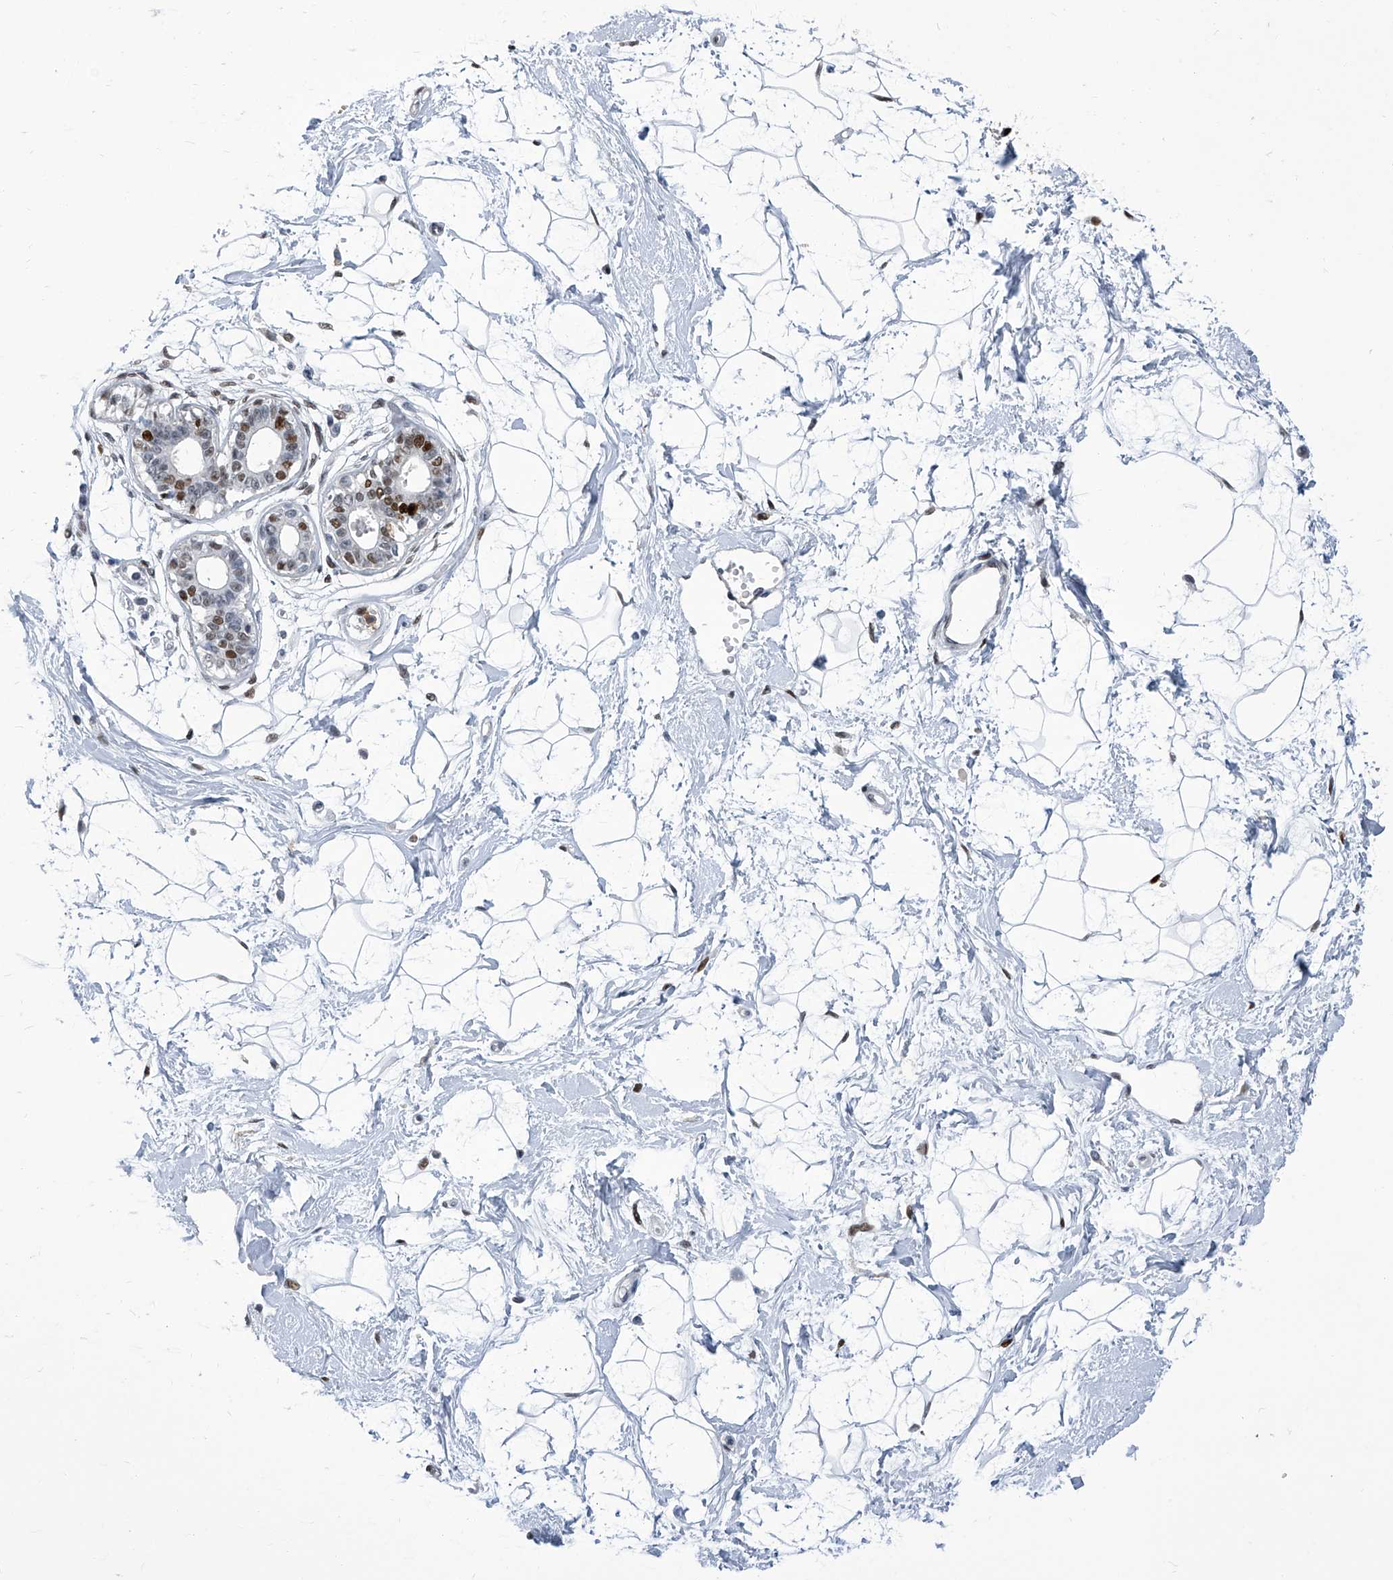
{"staining": {"intensity": "weak", "quantity": "<25%", "location": "nuclear"}, "tissue": "breast", "cell_type": "Adipocytes", "image_type": "normal", "snomed": [{"axis": "morphology", "description": "Normal tissue, NOS"}, {"axis": "topography", "description": "Breast"}], "caption": "Immunohistochemistry (IHC) micrograph of benign human breast stained for a protein (brown), which displays no staining in adipocytes. (DAB immunohistochemistry, high magnification).", "gene": "PCNA", "patient": {"sex": "female", "age": 45}}